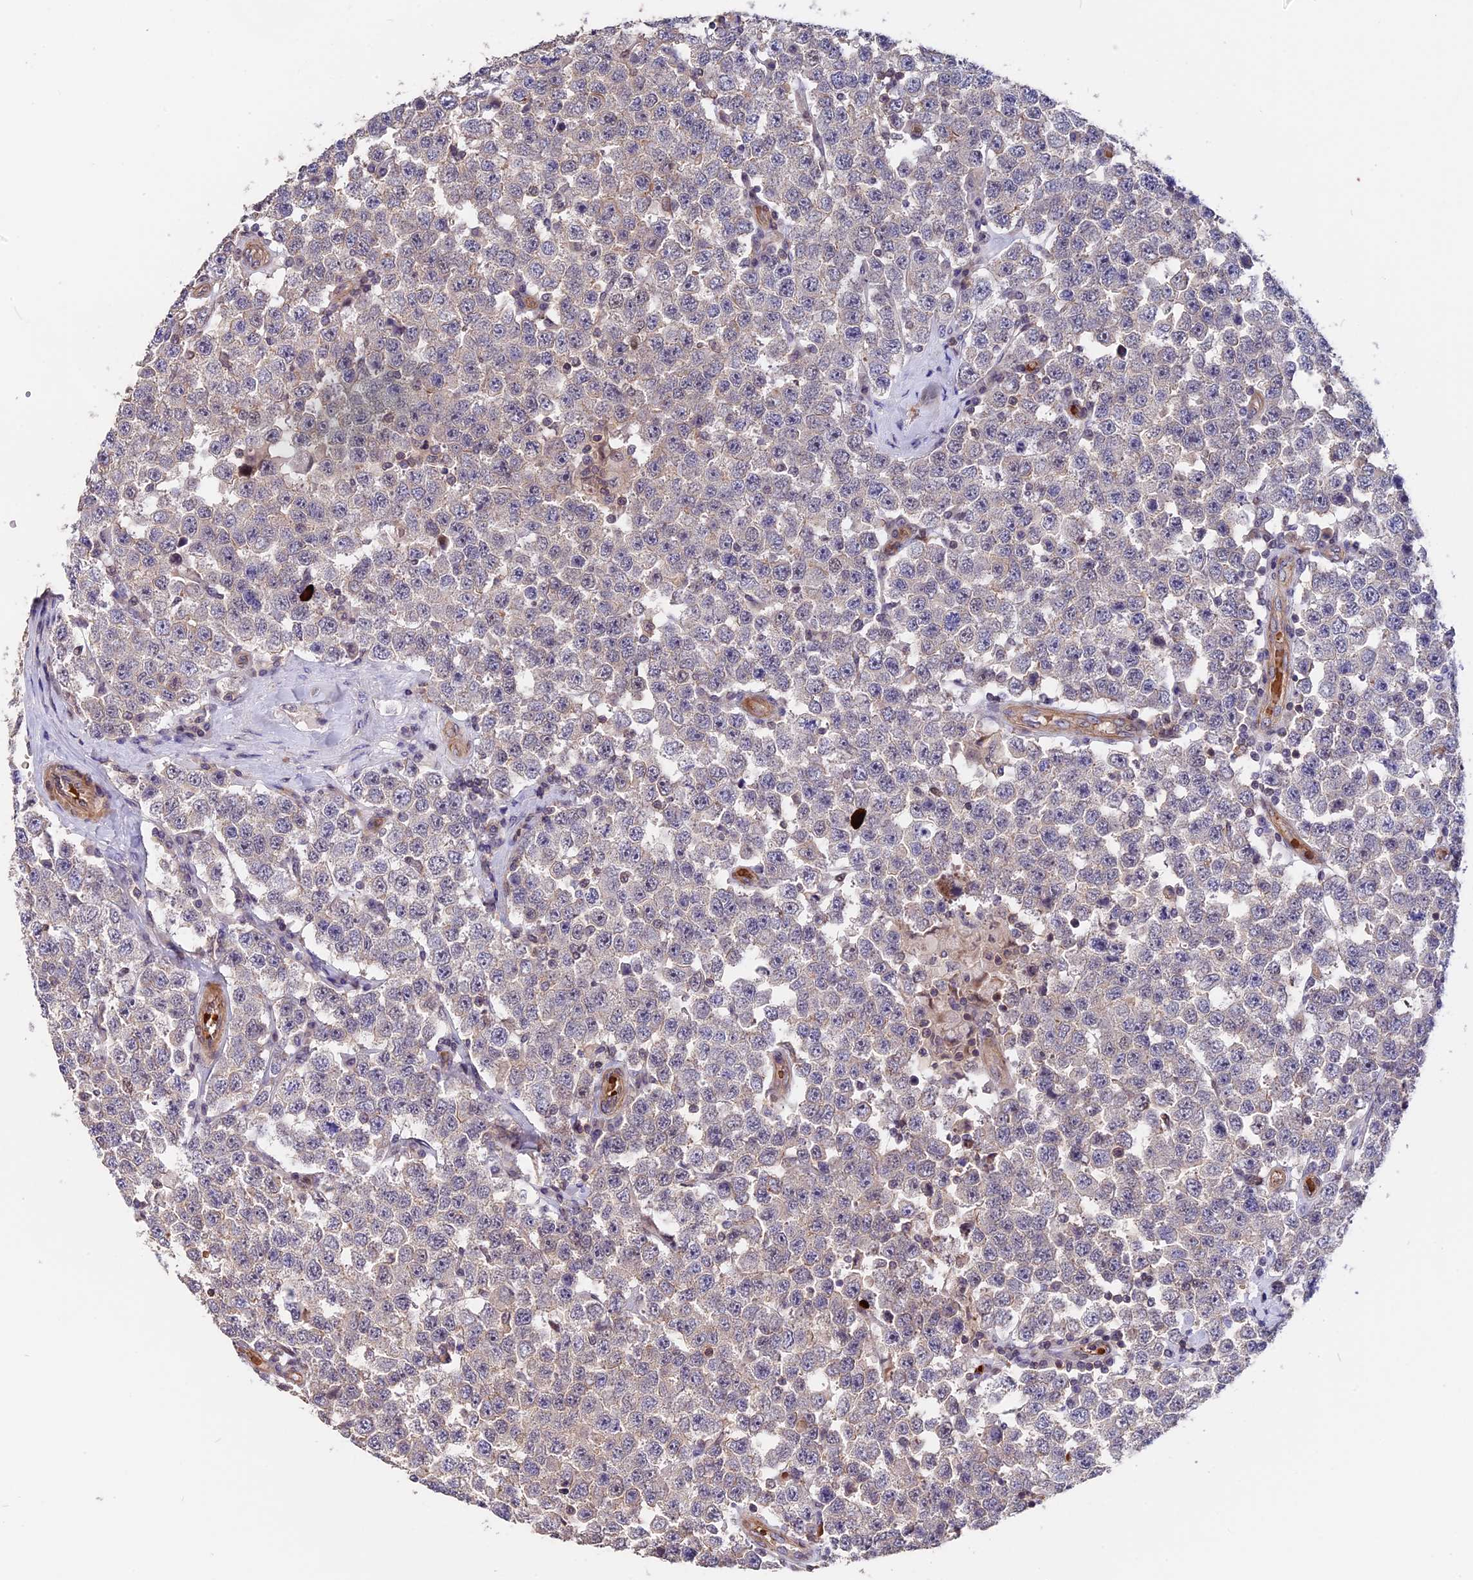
{"staining": {"intensity": "negative", "quantity": "none", "location": "none"}, "tissue": "testis cancer", "cell_type": "Tumor cells", "image_type": "cancer", "snomed": [{"axis": "morphology", "description": "Seminoma, NOS"}, {"axis": "topography", "description": "Testis"}], "caption": "An immunohistochemistry image of testis cancer is shown. There is no staining in tumor cells of testis cancer.", "gene": "ZC3H10", "patient": {"sex": "male", "age": 28}}